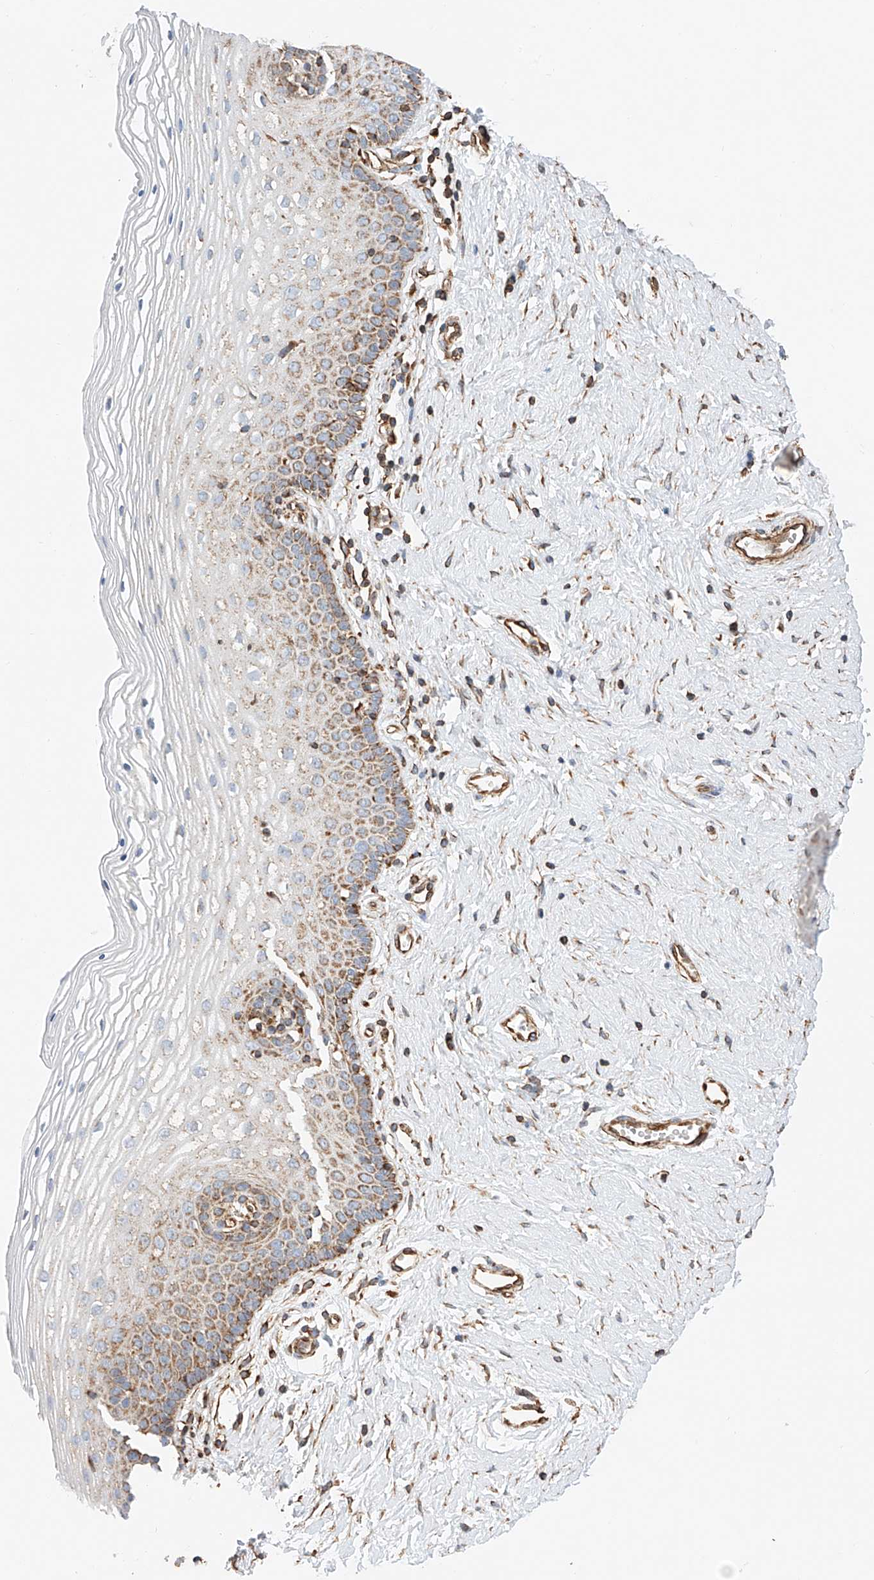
{"staining": {"intensity": "strong", "quantity": "25%-75%", "location": "cytoplasmic/membranous"}, "tissue": "vagina", "cell_type": "Squamous epithelial cells", "image_type": "normal", "snomed": [{"axis": "morphology", "description": "Normal tissue, NOS"}, {"axis": "topography", "description": "Vagina"}], "caption": "An immunohistochemistry histopathology image of normal tissue is shown. Protein staining in brown labels strong cytoplasmic/membranous positivity in vagina within squamous epithelial cells. Using DAB (3,3'-diaminobenzidine) (brown) and hematoxylin (blue) stains, captured at high magnification using brightfield microscopy.", "gene": "NDUFV3", "patient": {"sex": "female", "age": 32}}